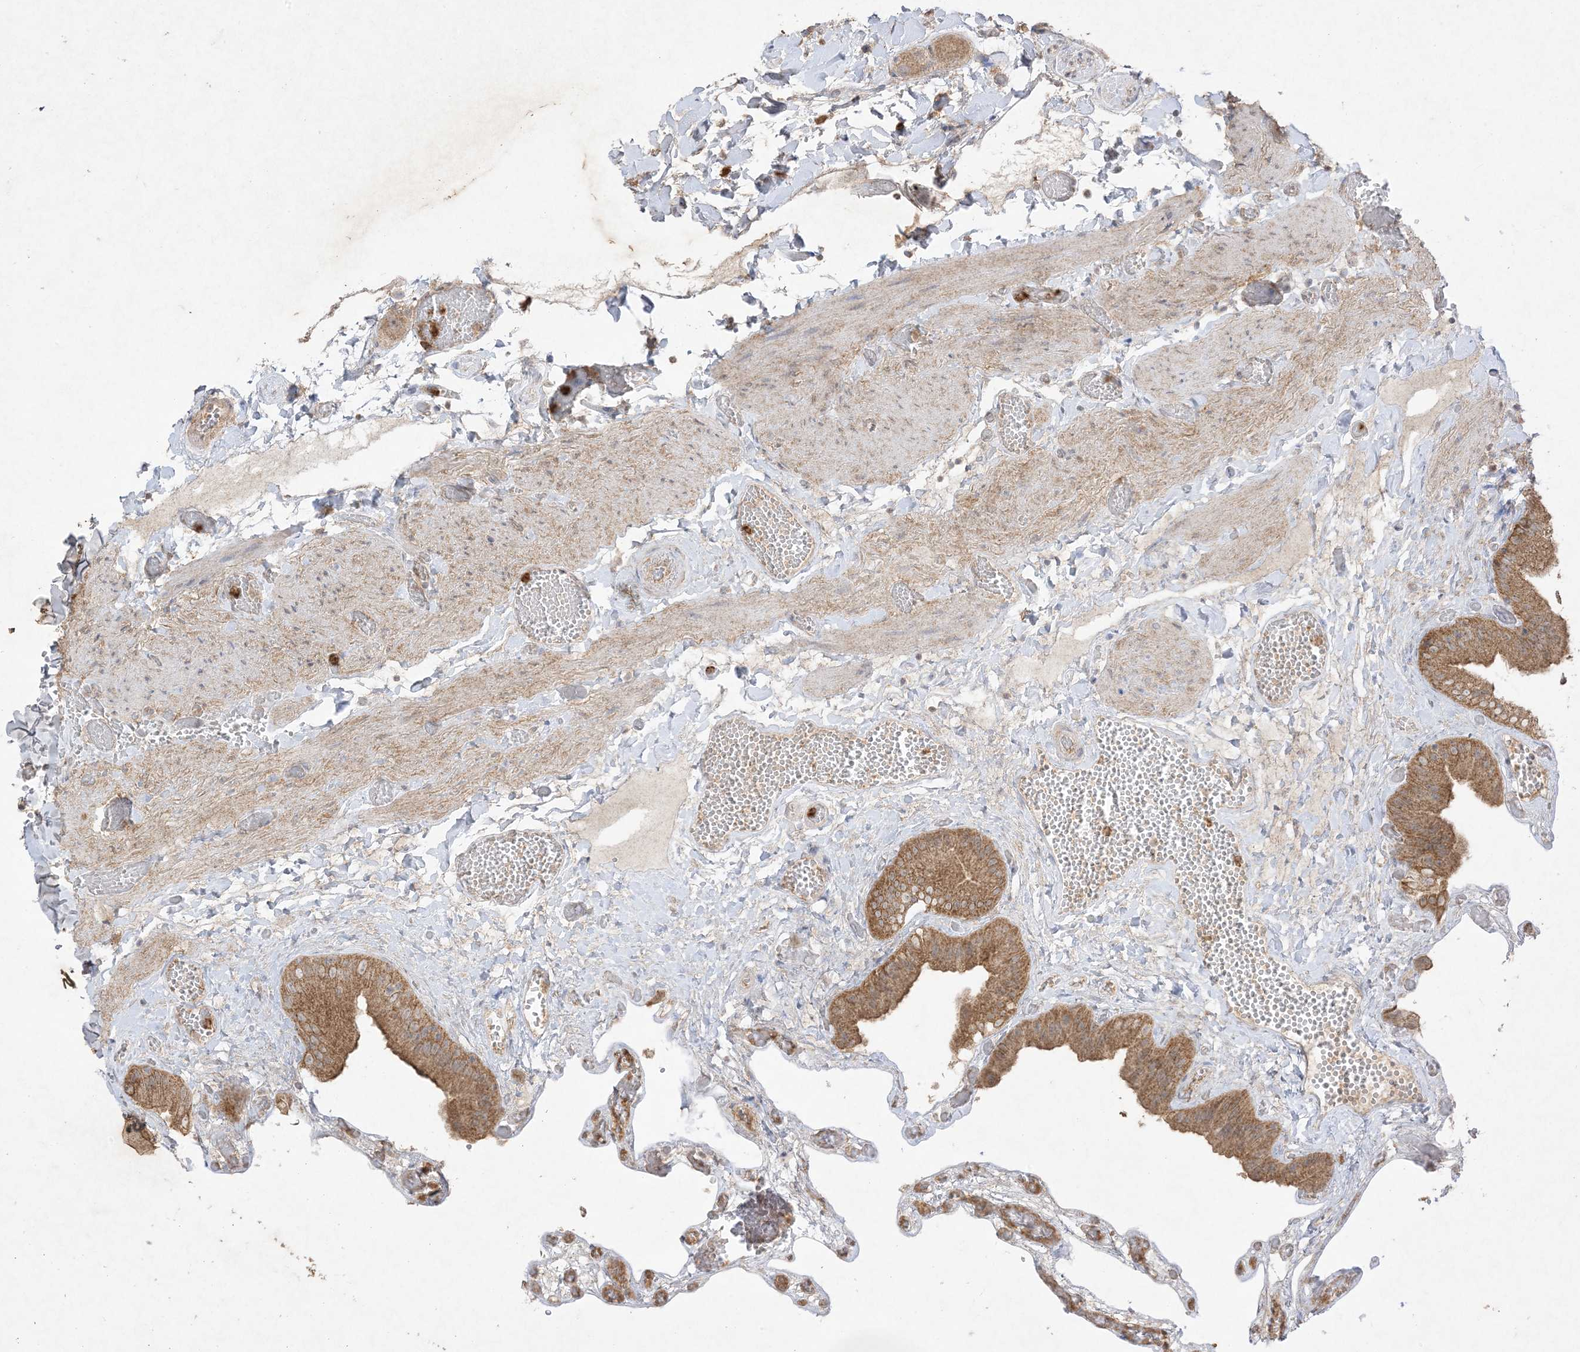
{"staining": {"intensity": "moderate", "quantity": ">75%", "location": "cytoplasmic/membranous"}, "tissue": "gallbladder", "cell_type": "Glandular cells", "image_type": "normal", "snomed": [{"axis": "morphology", "description": "Normal tissue, NOS"}, {"axis": "topography", "description": "Gallbladder"}], "caption": "DAB (3,3'-diaminobenzidine) immunohistochemical staining of normal gallbladder exhibits moderate cytoplasmic/membranous protein expression in approximately >75% of glandular cells. (Stains: DAB (3,3'-diaminobenzidine) in brown, nuclei in blue, Microscopy: brightfield microscopy at high magnification).", "gene": "UBE2C", "patient": {"sex": "female", "age": 64}}